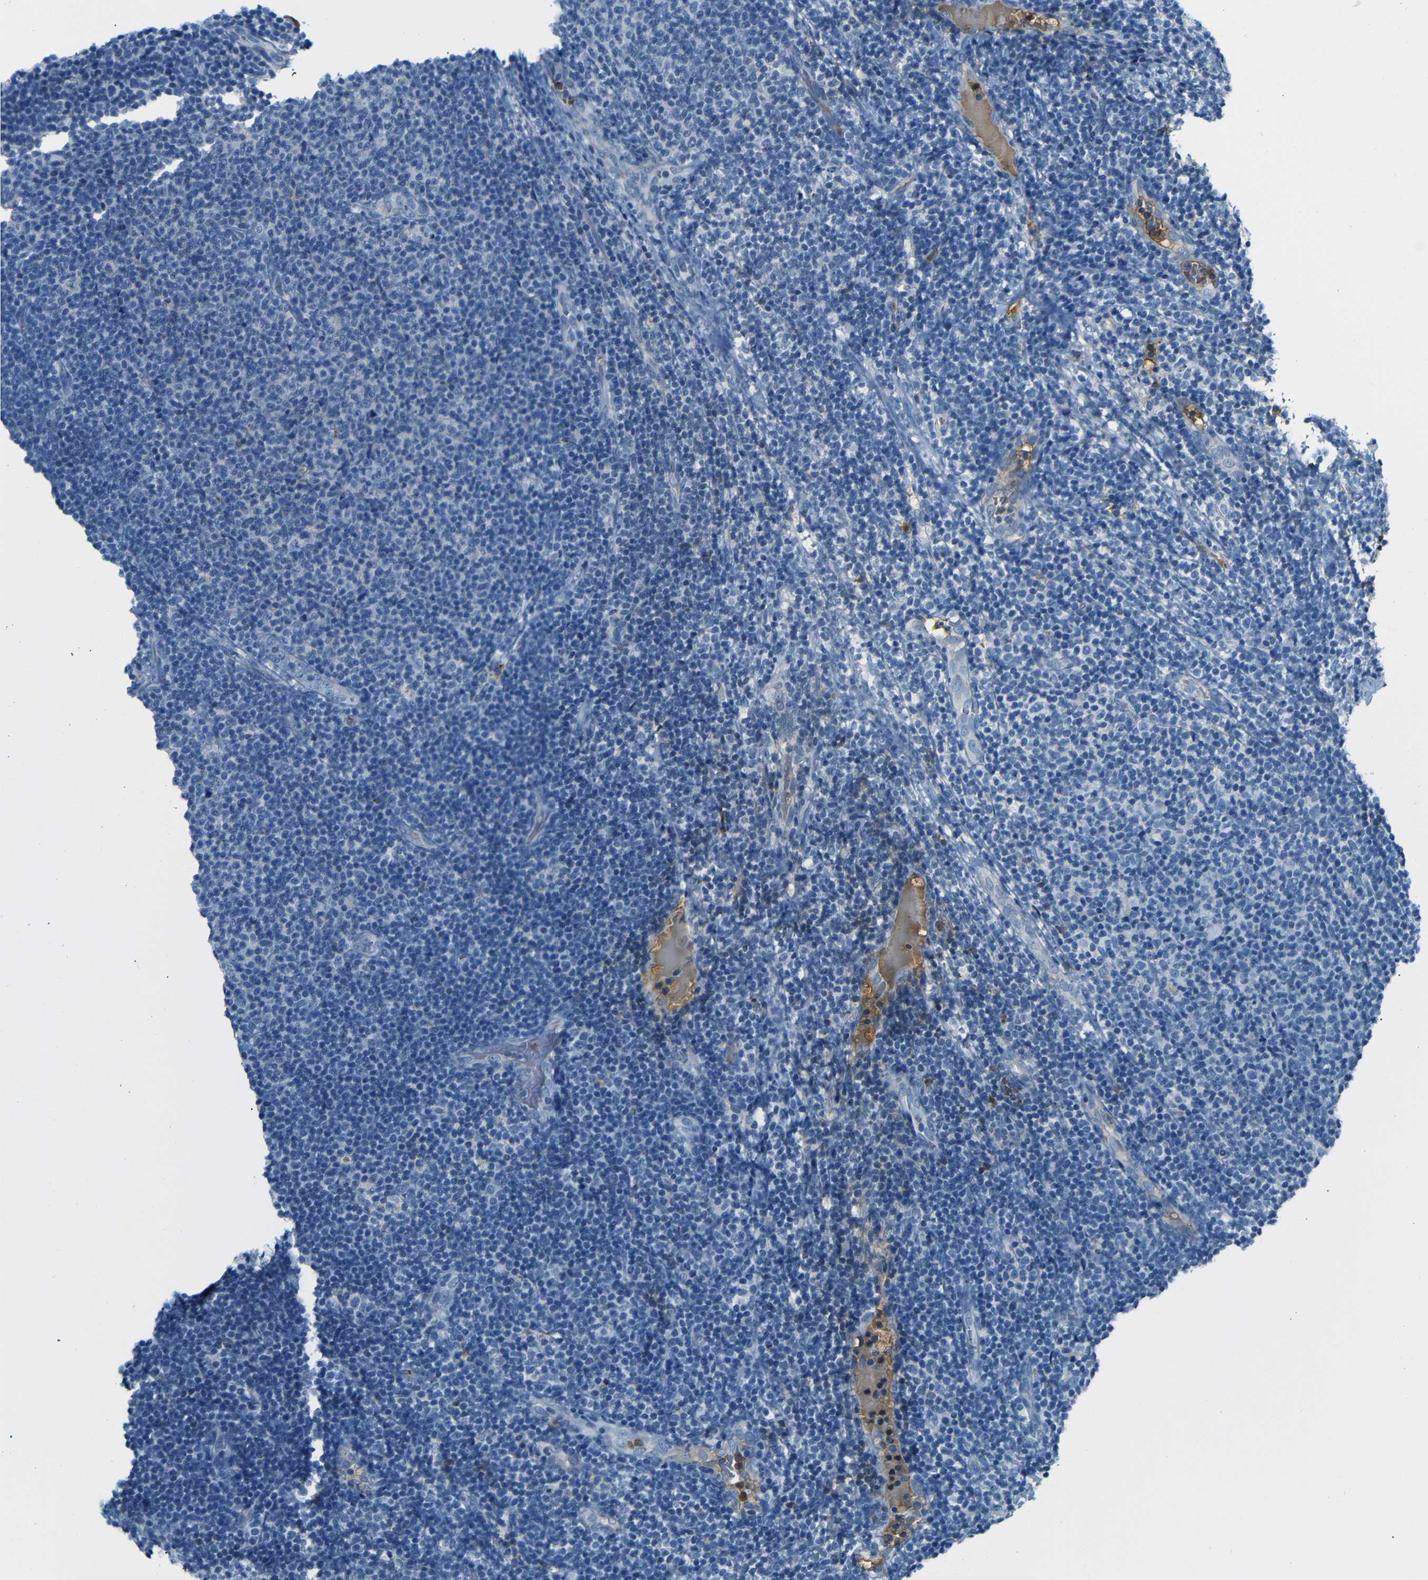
{"staining": {"intensity": "negative", "quantity": "none", "location": "none"}, "tissue": "lymphoma", "cell_type": "Tumor cells", "image_type": "cancer", "snomed": [{"axis": "morphology", "description": "Malignant lymphoma, non-Hodgkin's type, Low grade"}, {"axis": "topography", "description": "Lymph node"}], "caption": "Protein analysis of malignant lymphoma, non-Hodgkin's type (low-grade) exhibits no significant expression in tumor cells.", "gene": "SERPINA1", "patient": {"sex": "male", "age": 66}}